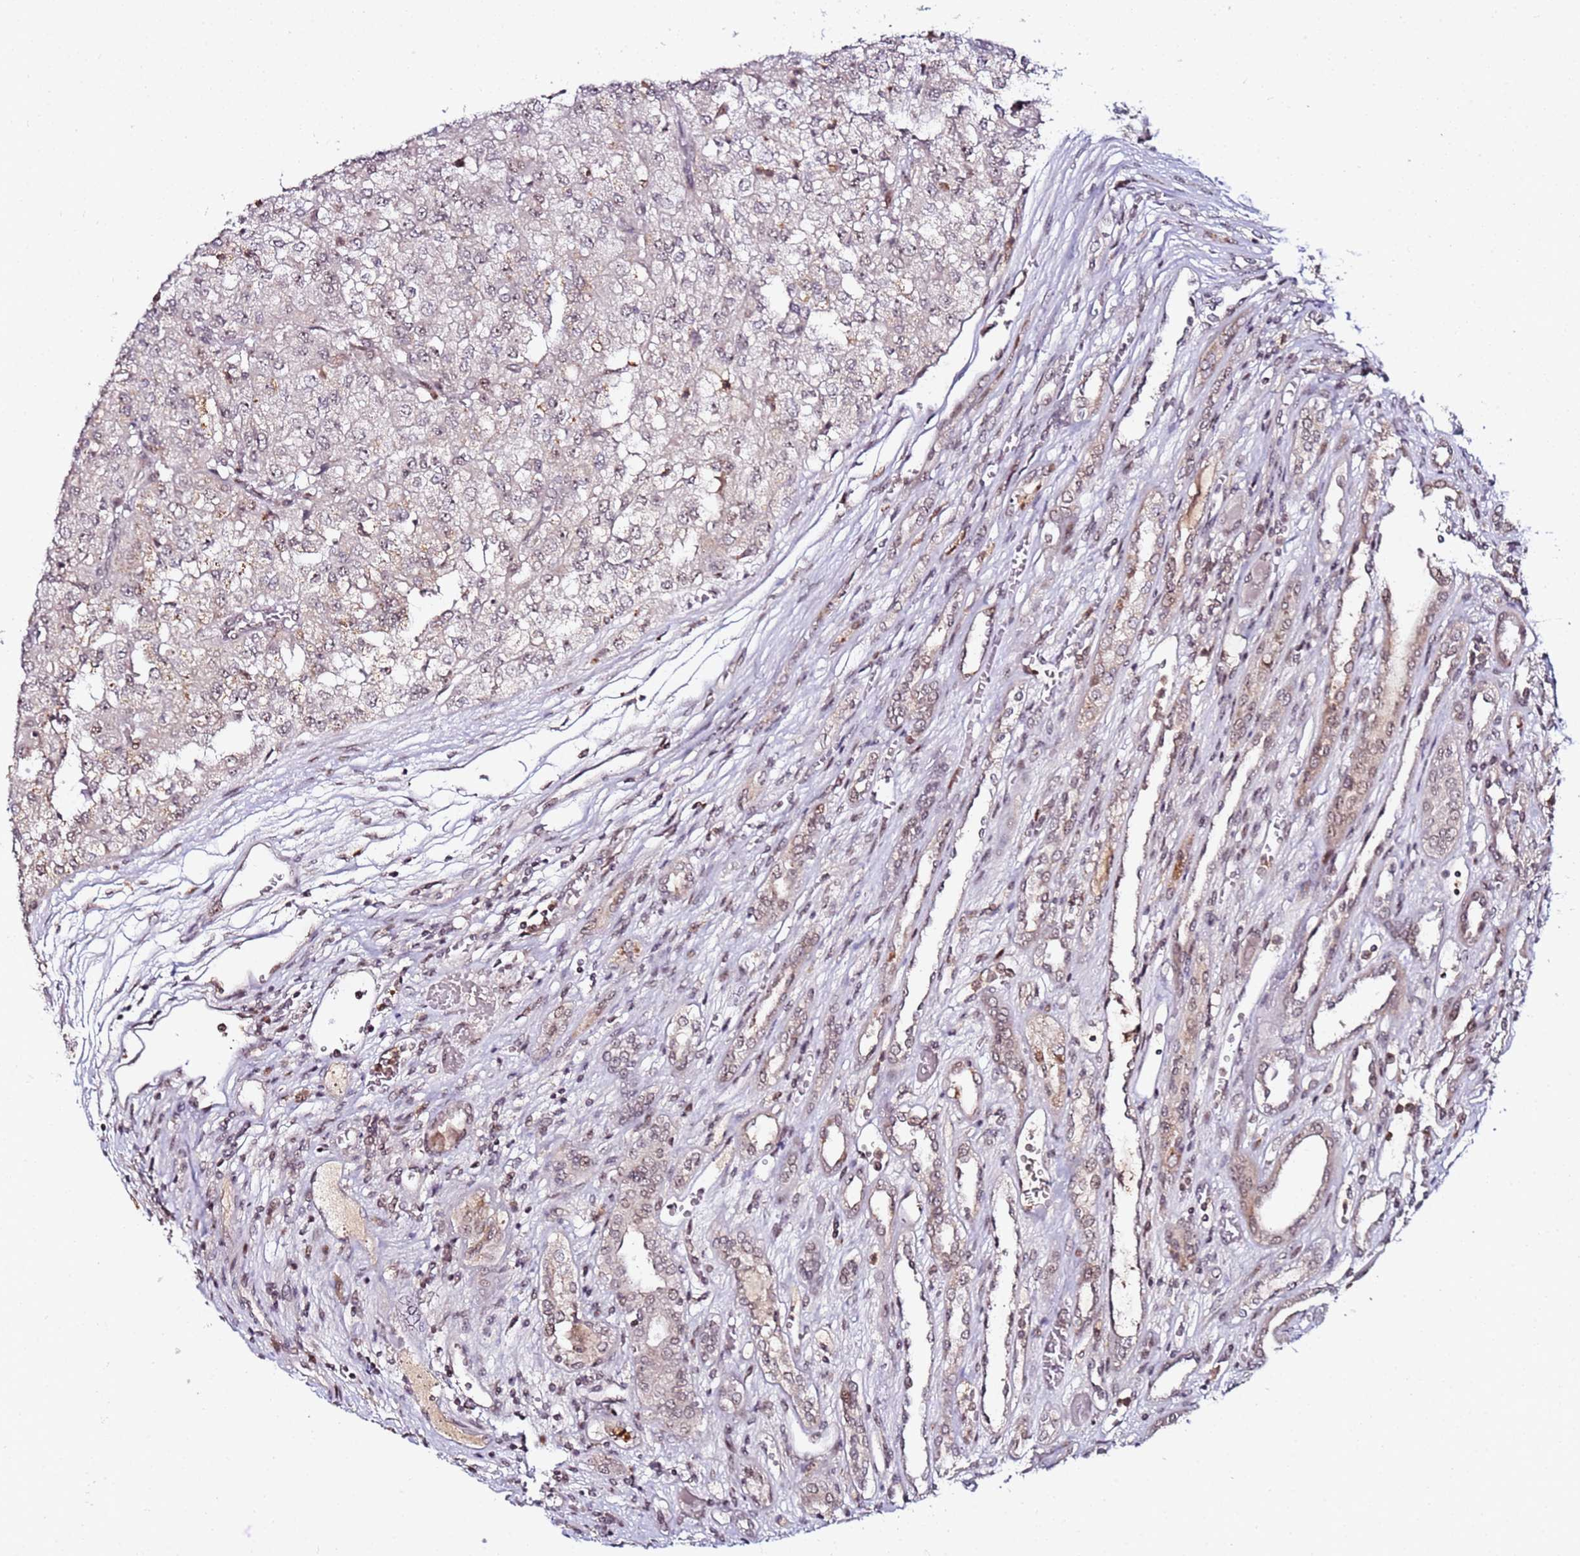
{"staining": {"intensity": "weak", "quantity": "<25%", "location": "nuclear"}, "tissue": "renal cancer", "cell_type": "Tumor cells", "image_type": "cancer", "snomed": [{"axis": "morphology", "description": "Adenocarcinoma, NOS"}, {"axis": "topography", "description": "Kidney"}], "caption": "Image shows no protein positivity in tumor cells of adenocarcinoma (renal) tissue.", "gene": "FCF1", "patient": {"sex": "female", "age": 54}}